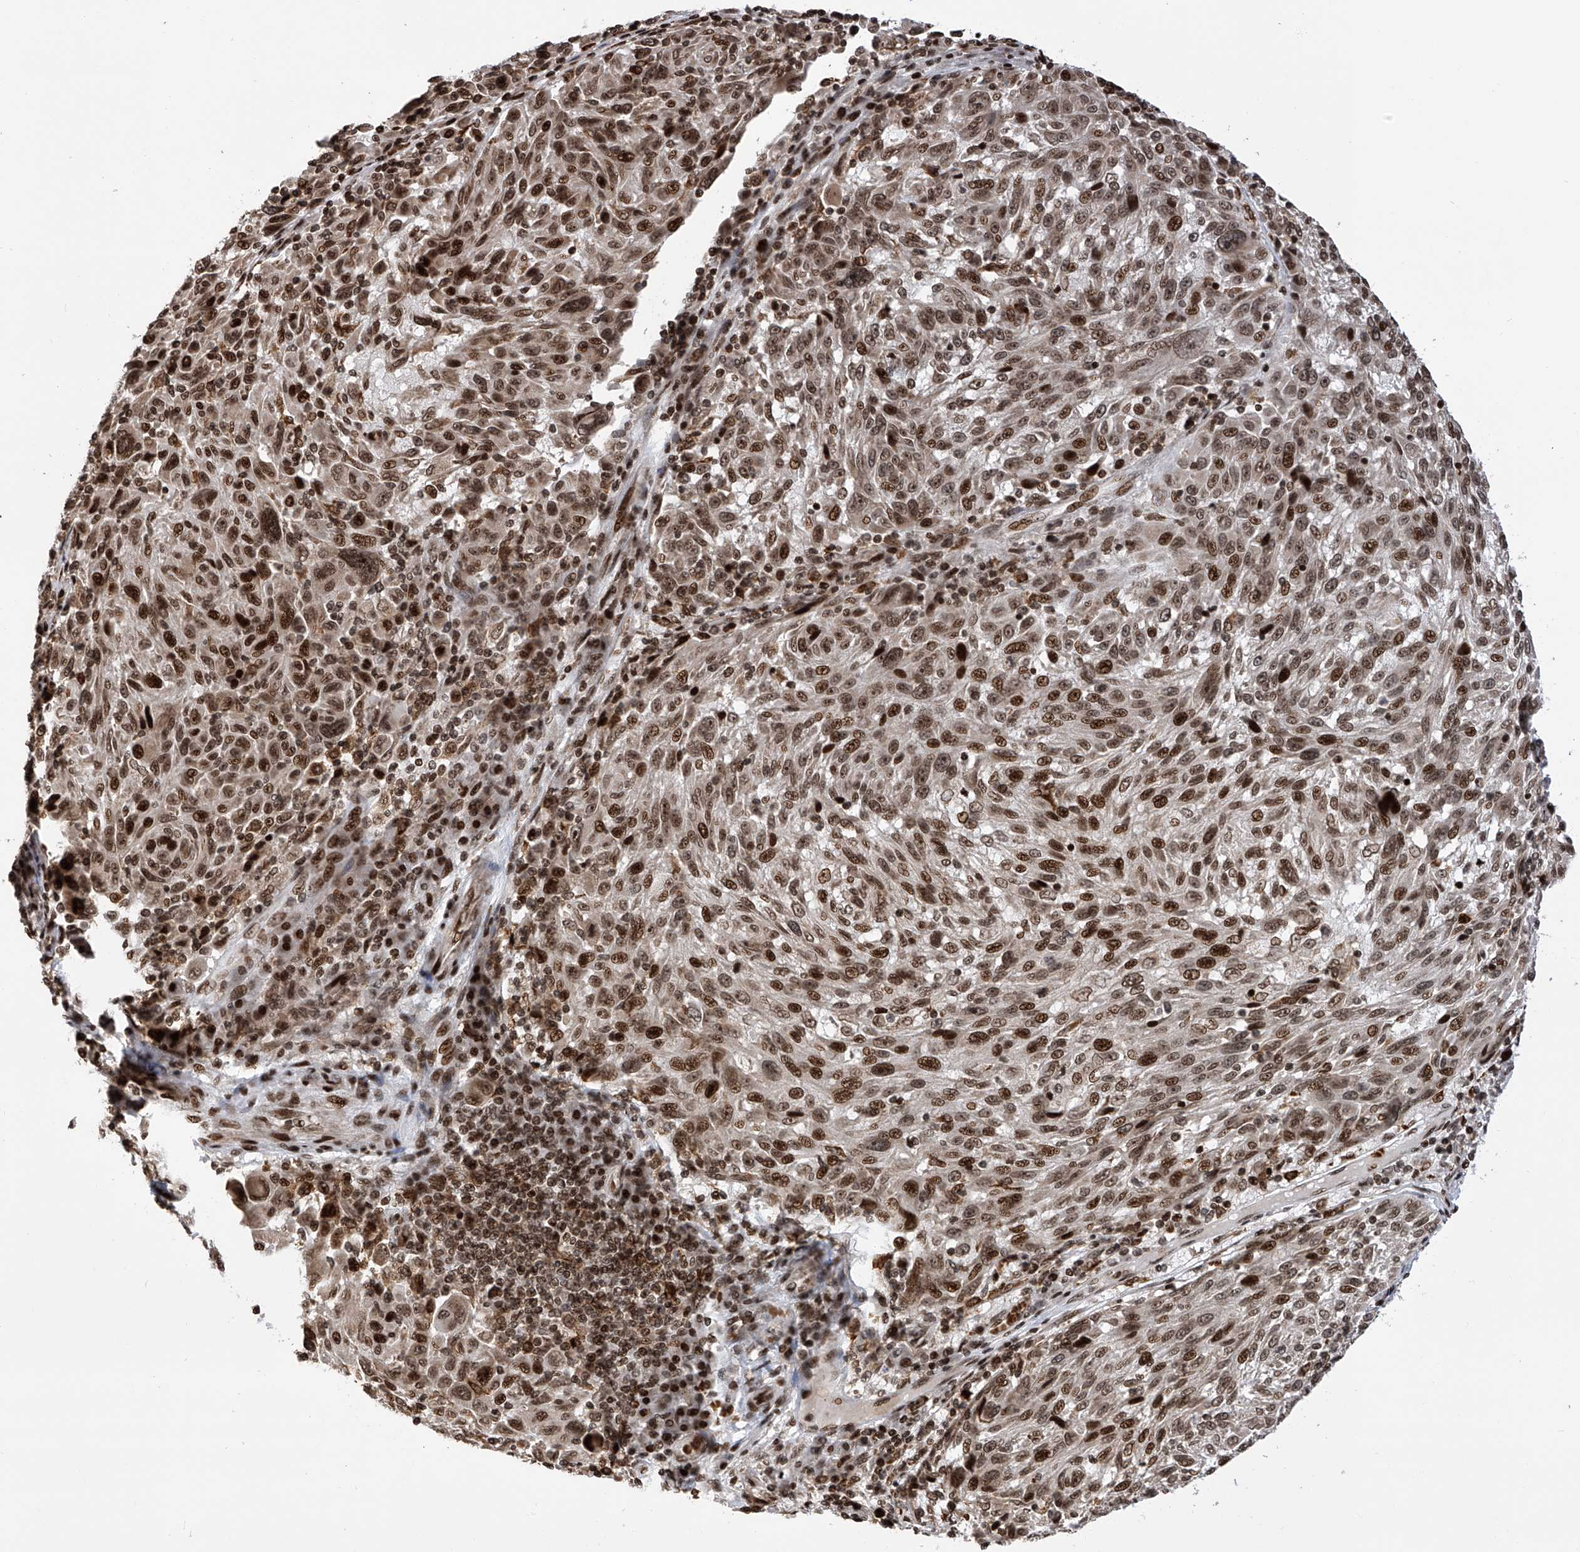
{"staining": {"intensity": "strong", "quantity": ">75%", "location": "nuclear"}, "tissue": "melanoma", "cell_type": "Tumor cells", "image_type": "cancer", "snomed": [{"axis": "morphology", "description": "Malignant melanoma, NOS"}, {"axis": "topography", "description": "Skin"}], "caption": "Immunohistochemistry staining of melanoma, which reveals high levels of strong nuclear expression in approximately >75% of tumor cells indicating strong nuclear protein expression. The staining was performed using DAB (brown) for protein detection and nuclei were counterstained in hematoxylin (blue).", "gene": "PAK1IP1", "patient": {"sex": "male", "age": 53}}